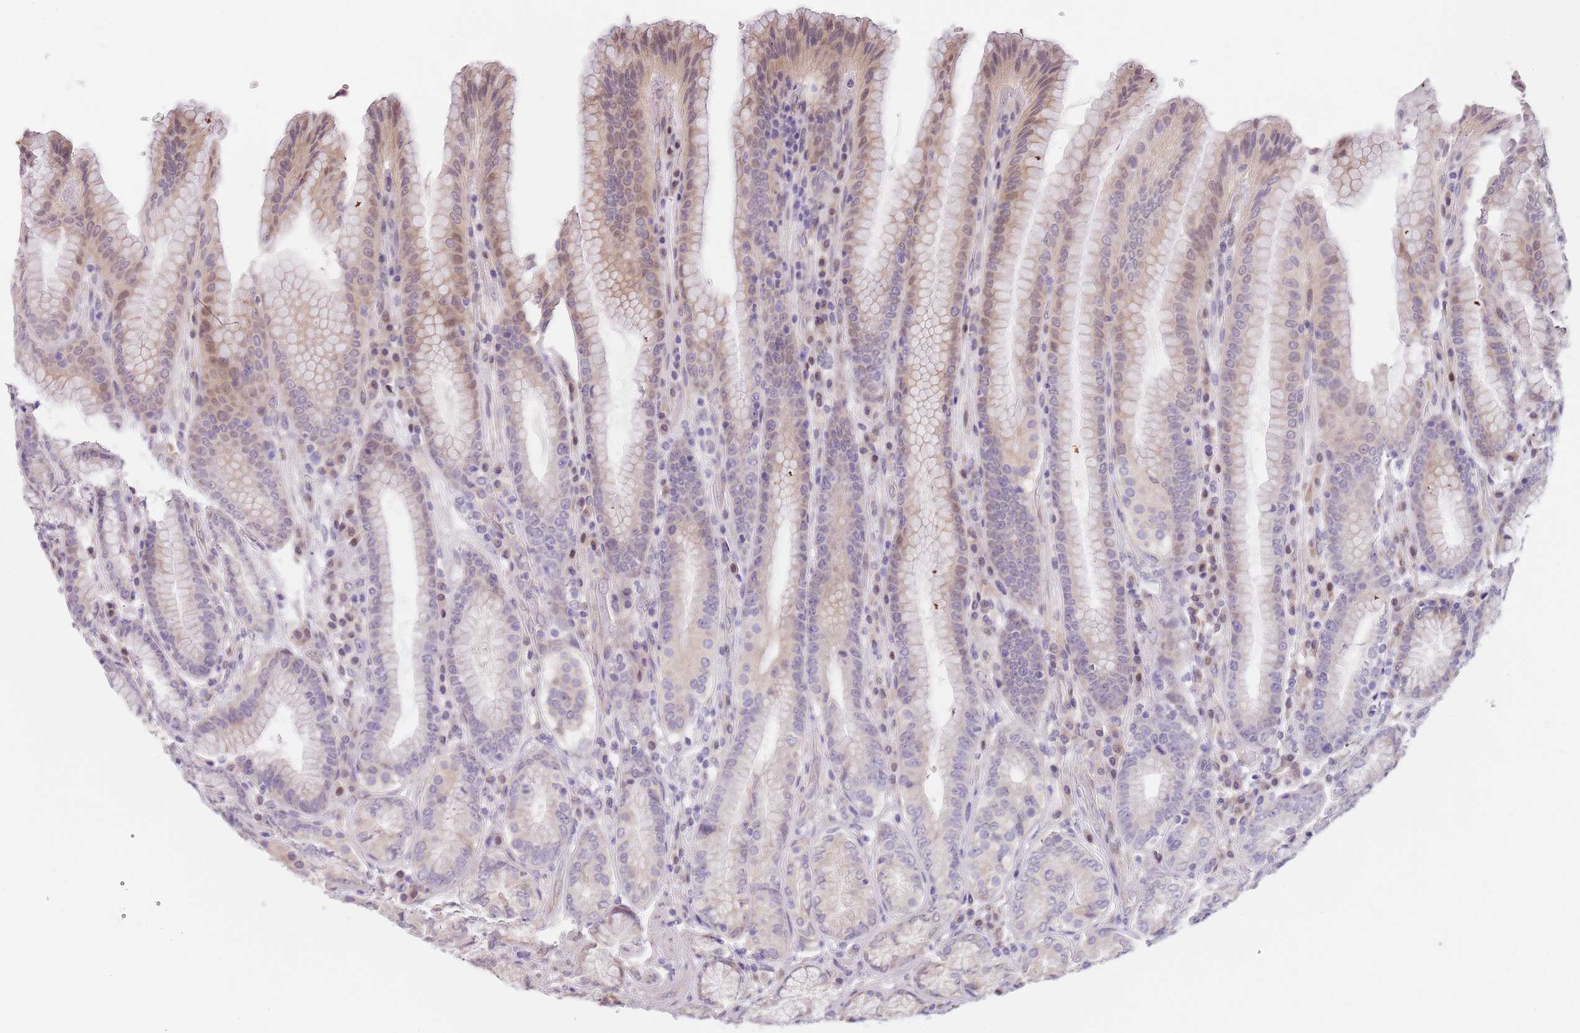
{"staining": {"intensity": "weak", "quantity": "25%-75%", "location": "cytoplasmic/membranous,nuclear"}, "tissue": "stomach", "cell_type": "Glandular cells", "image_type": "normal", "snomed": [{"axis": "morphology", "description": "Normal tissue, NOS"}, {"axis": "topography", "description": "Stomach, upper"}, {"axis": "topography", "description": "Stomach, lower"}], "caption": "A low amount of weak cytoplasmic/membranous,nuclear staining is identified in about 25%-75% of glandular cells in benign stomach.", "gene": "TBC1D9", "patient": {"sex": "female", "age": 76}}